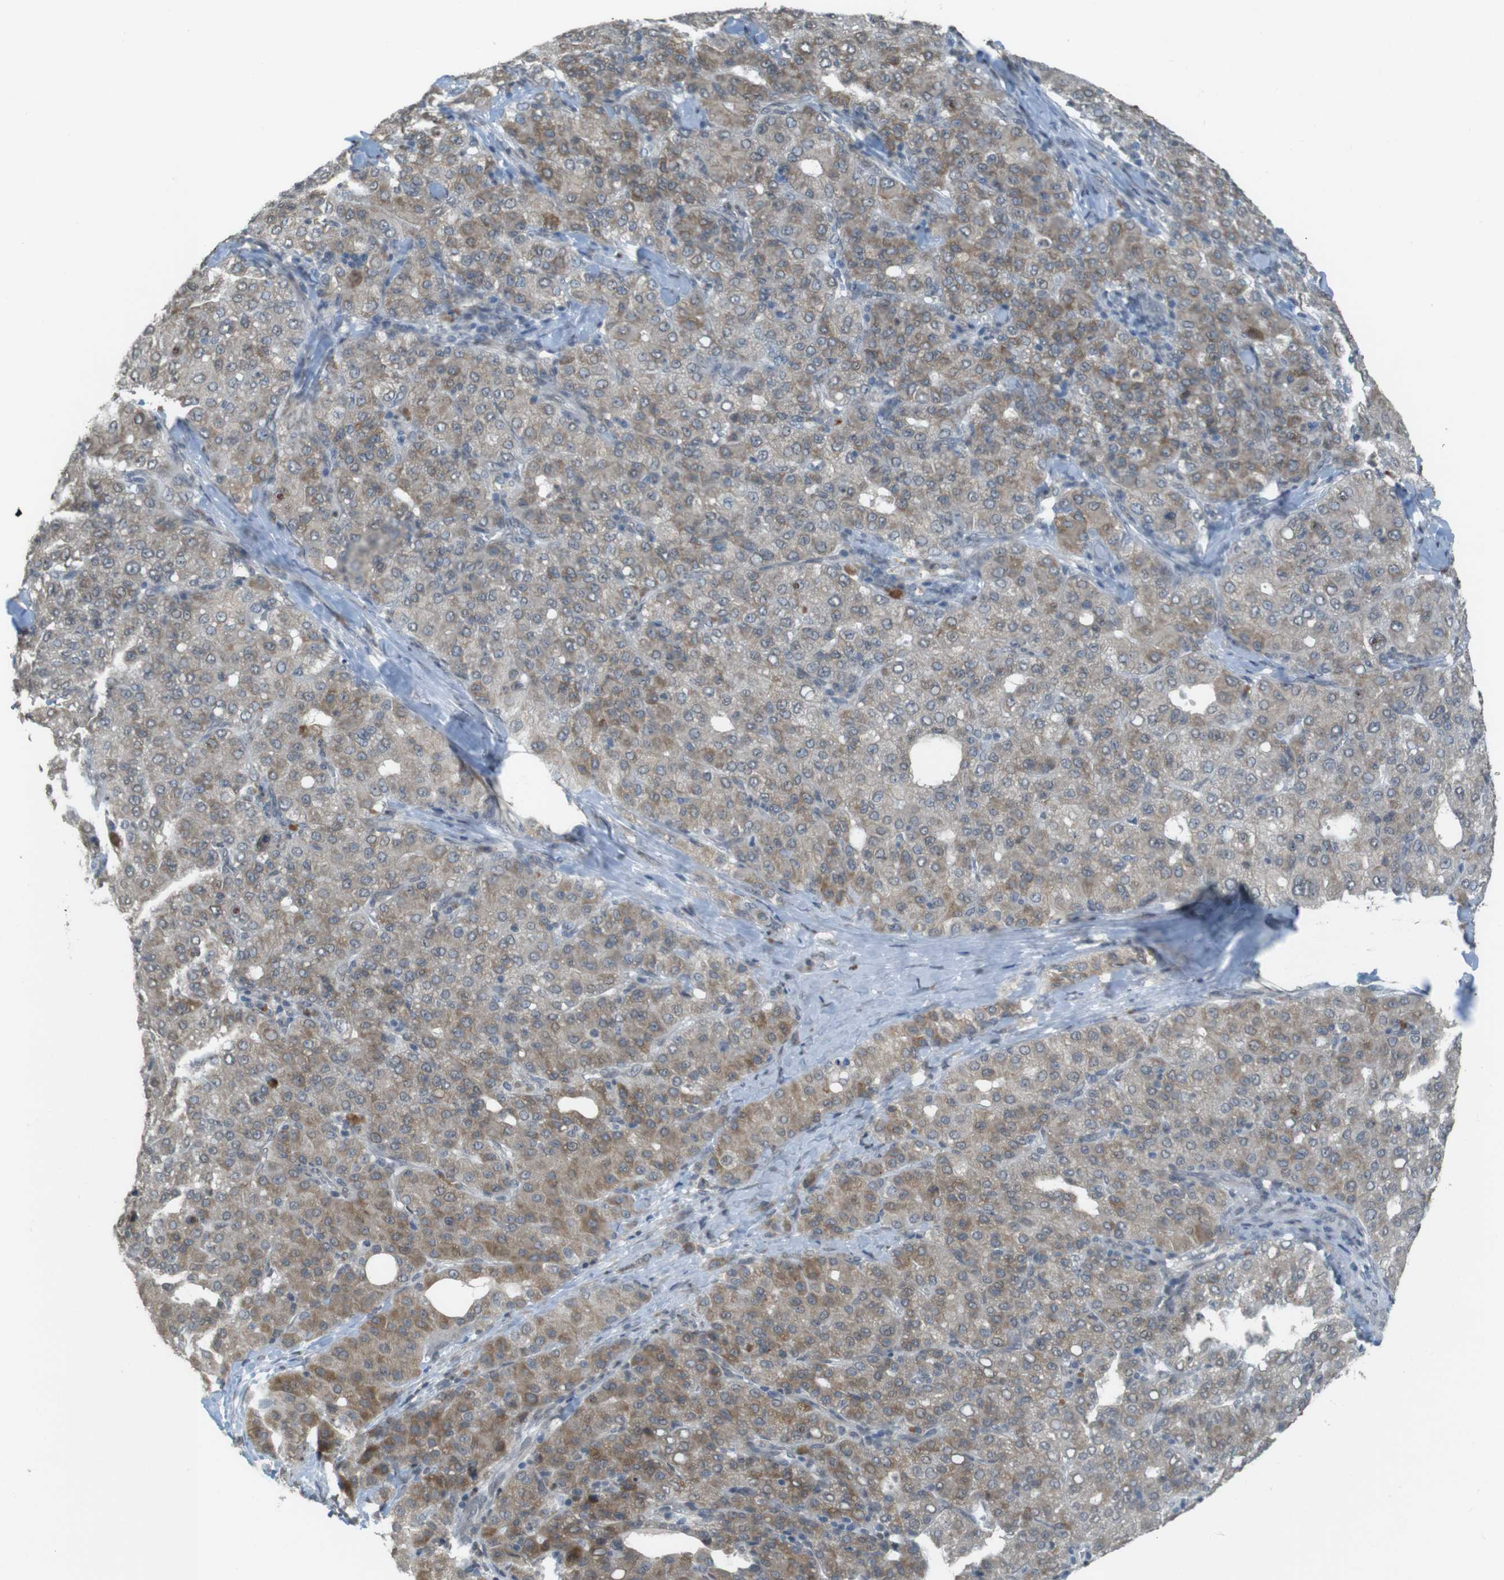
{"staining": {"intensity": "weak", "quantity": "25%-75%", "location": "cytoplasmic/membranous"}, "tissue": "liver cancer", "cell_type": "Tumor cells", "image_type": "cancer", "snomed": [{"axis": "morphology", "description": "Carcinoma, Hepatocellular, NOS"}, {"axis": "topography", "description": "Liver"}], "caption": "A histopathology image of hepatocellular carcinoma (liver) stained for a protein demonstrates weak cytoplasmic/membranous brown staining in tumor cells. (DAB (3,3'-diaminobenzidine) IHC, brown staining for protein, blue staining for nuclei).", "gene": "FZD10", "patient": {"sex": "male", "age": 65}}